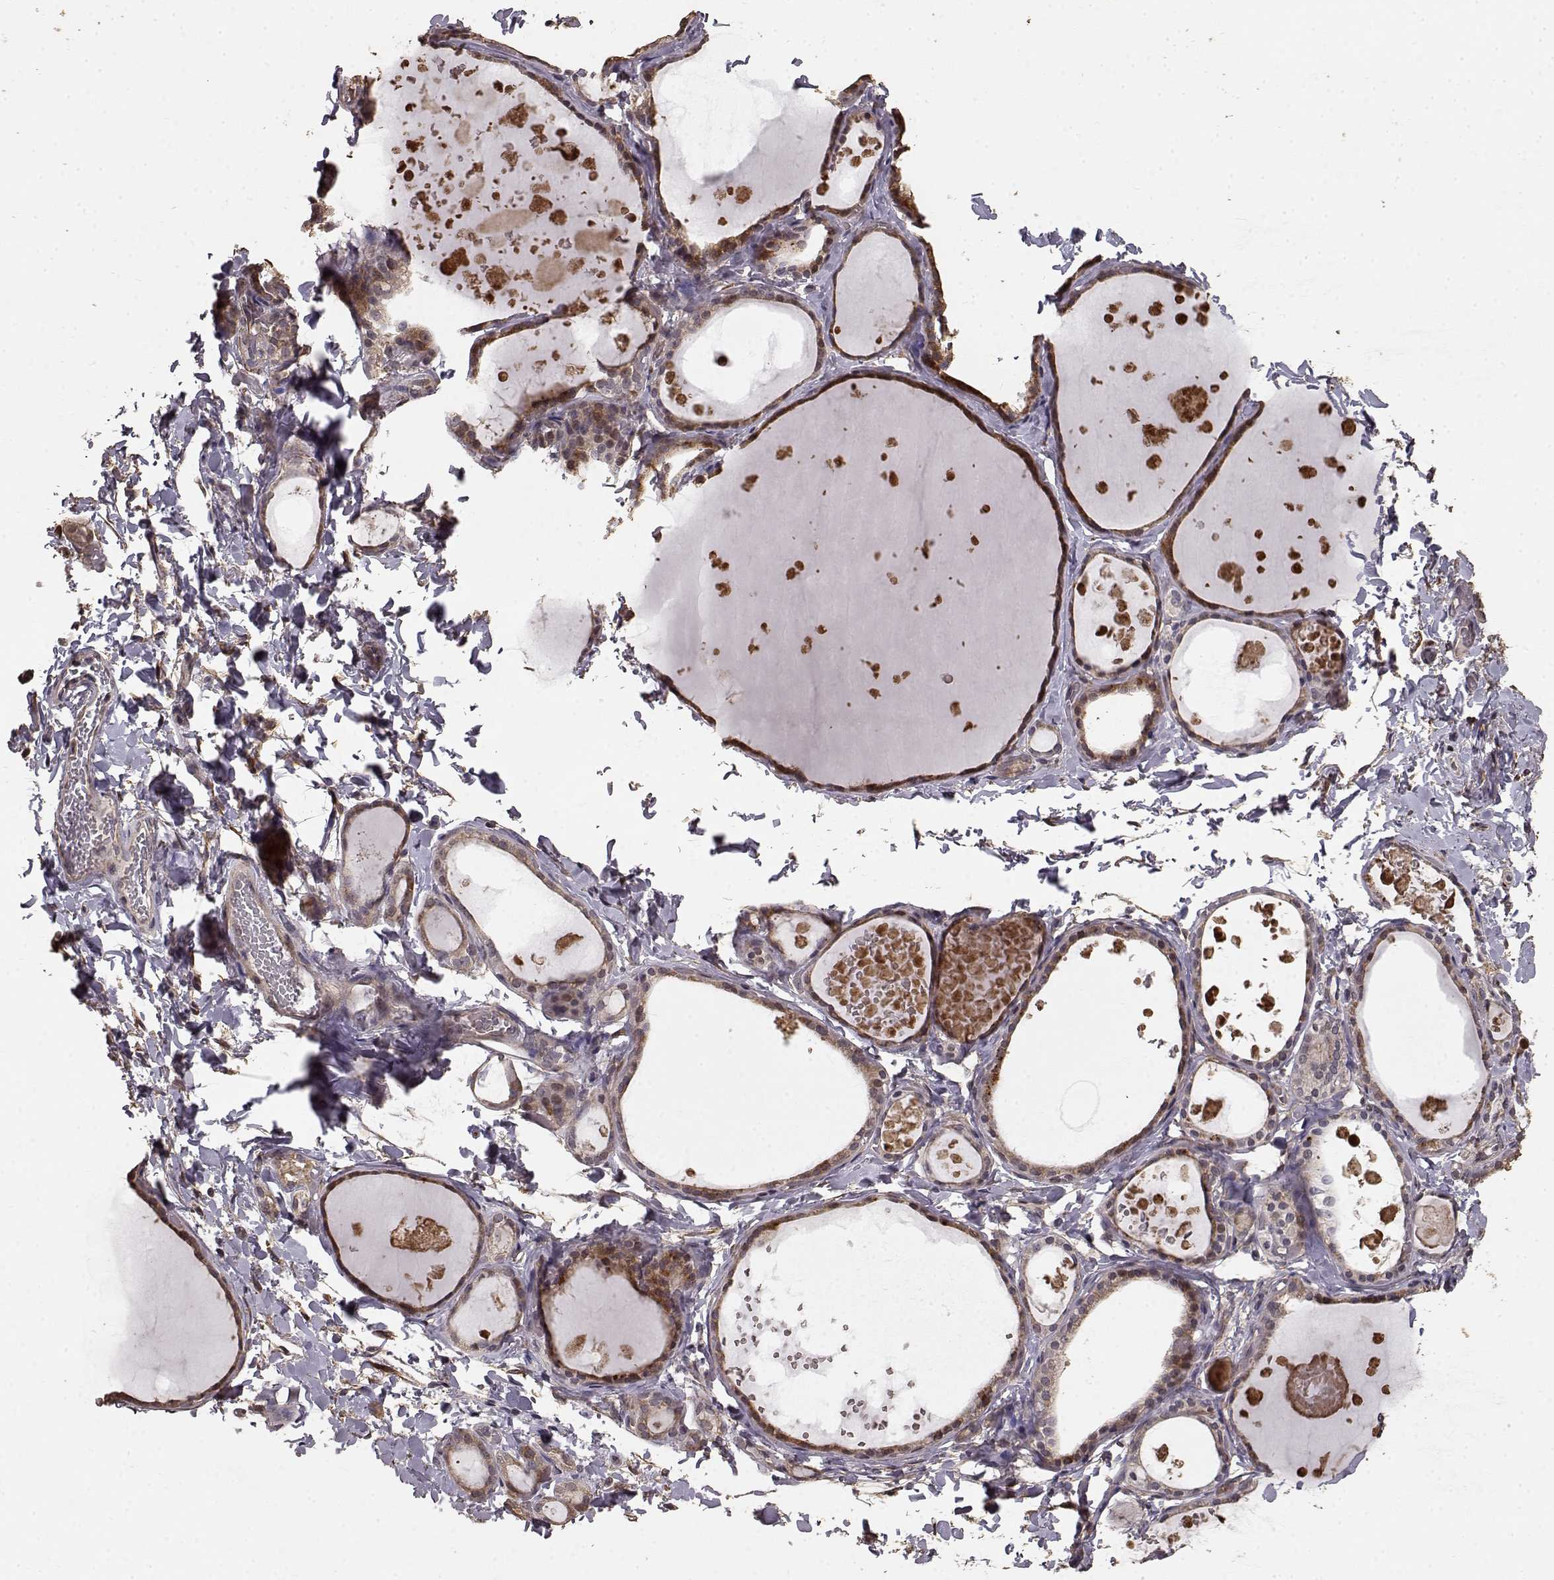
{"staining": {"intensity": "moderate", "quantity": ">75%", "location": "cytoplasmic/membranous"}, "tissue": "thyroid gland", "cell_type": "Glandular cells", "image_type": "normal", "snomed": [{"axis": "morphology", "description": "Normal tissue, NOS"}, {"axis": "topography", "description": "Thyroid gland"}], "caption": "Immunohistochemistry (IHC) of normal human thyroid gland reveals medium levels of moderate cytoplasmic/membranous positivity in approximately >75% of glandular cells. Nuclei are stained in blue.", "gene": "USP15", "patient": {"sex": "female", "age": 56}}